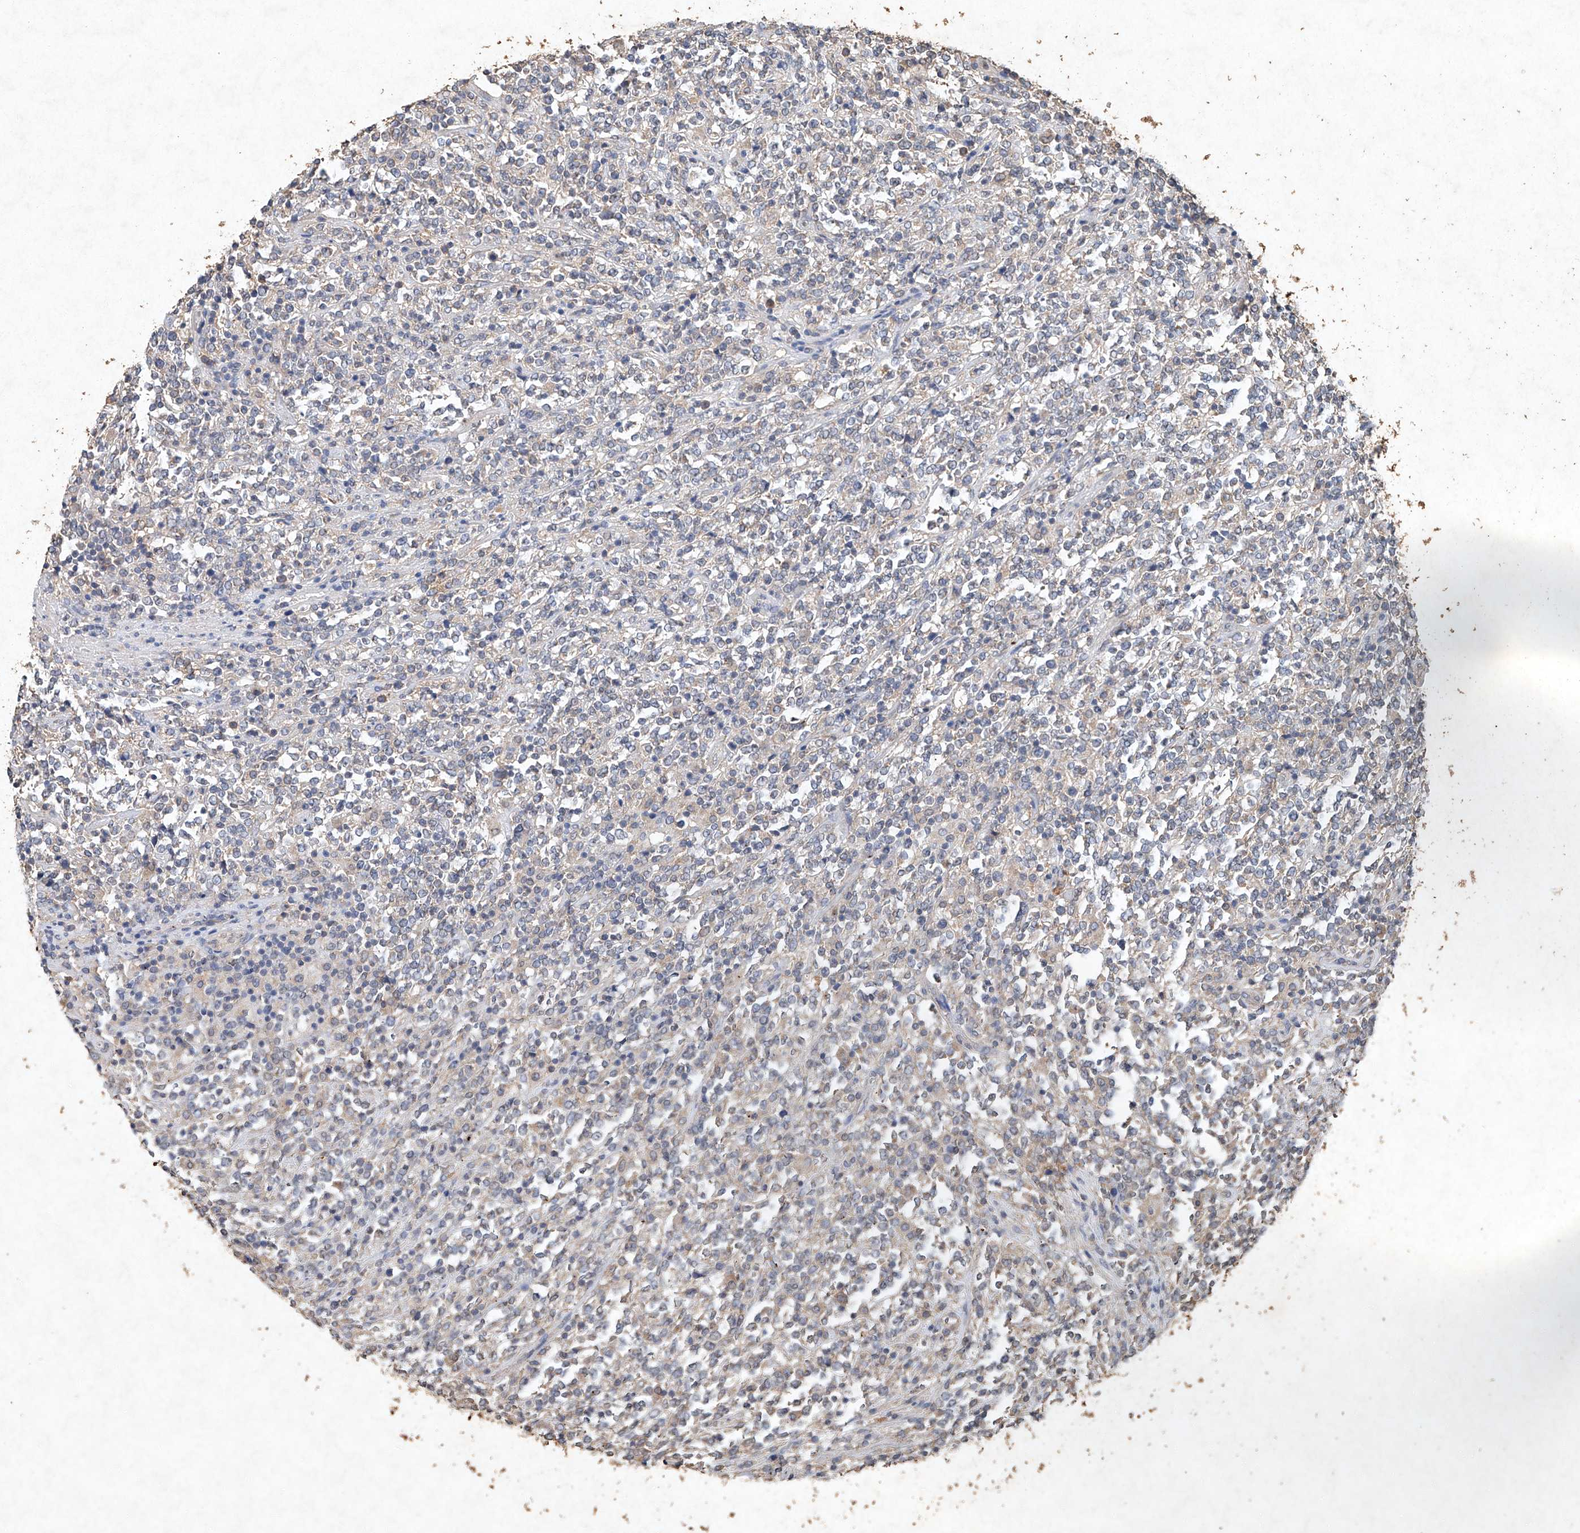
{"staining": {"intensity": "negative", "quantity": "none", "location": "none"}, "tissue": "lymphoma", "cell_type": "Tumor cells", "image_type": "cancer", "snomed": [{"axis": "morphology", "description": "Malignant lymphoma, non-Hodgkin's type, High grade"}, {"axis": "topography", "description": "Soft tissue"}], "caption": "High magnification brightfield microscopy of malignant lymphoma, non-Hodgkin's type (high-grade) stained with DAB (brown) and counterstained with hematoxylin (blue): tumor cells show no significant expression.", "gene": "STK3", "patient": {"sex": "male", "age": 18}}